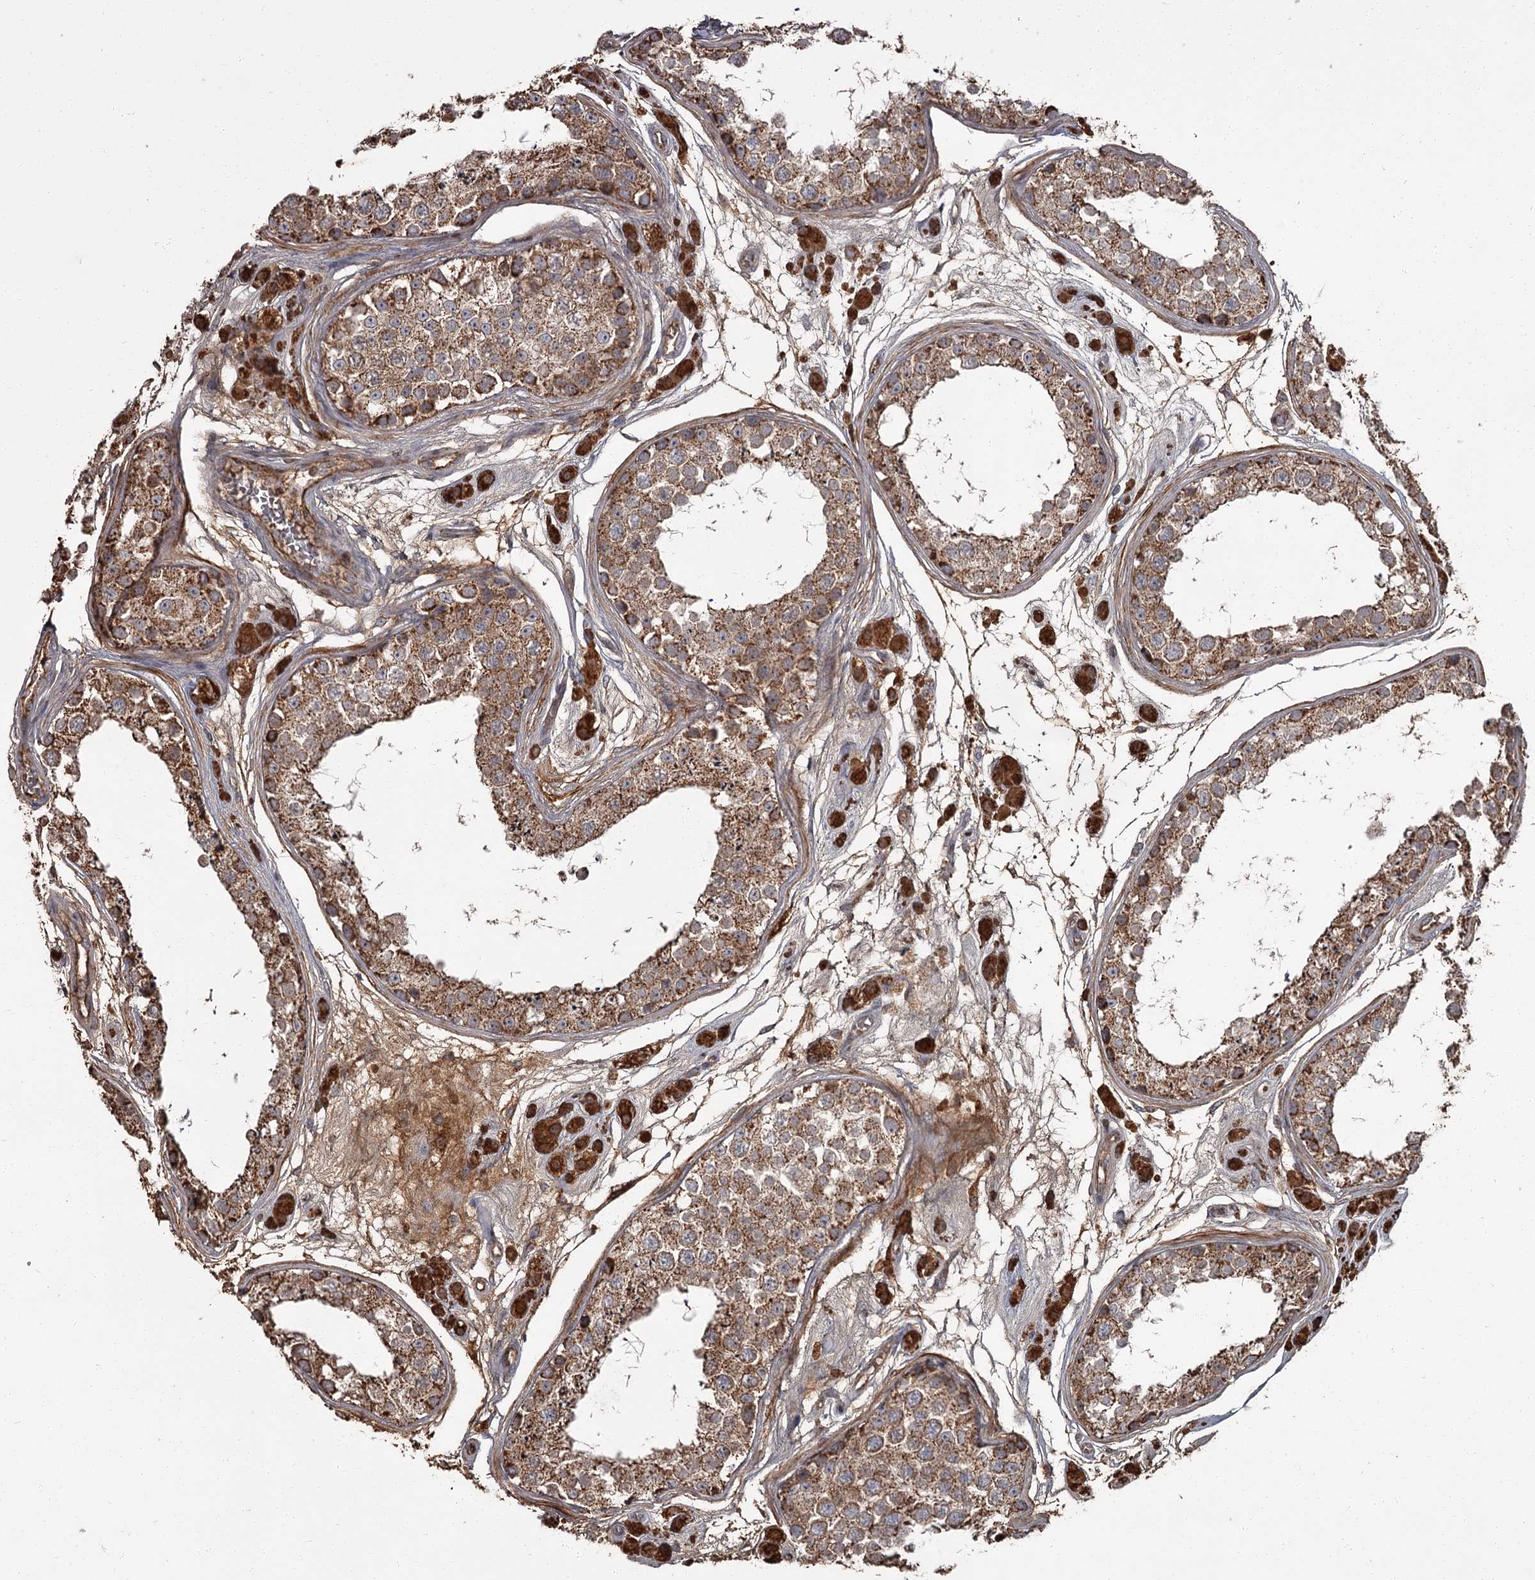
{"staining": {"intensity": "strong", "quantity": "25%-75%", "location": "cytoplasmic/membranous"}, "tissue": "testis", "cell_type": "Cells in seminiferous ducts", "image_type": "normal", "snomed": [{"axis": "morphology", "description": "Normal tissue, NOS"}, {"axis": "topography", "description": "Testis"}], "caption": "Strong cytoplasmic/membranous protein positivity is present in approximately 25%-75% of cells in seminiferous ducts in testis.", "gene": "THAP9", "patient": {"sex": "male", "age": 25}}